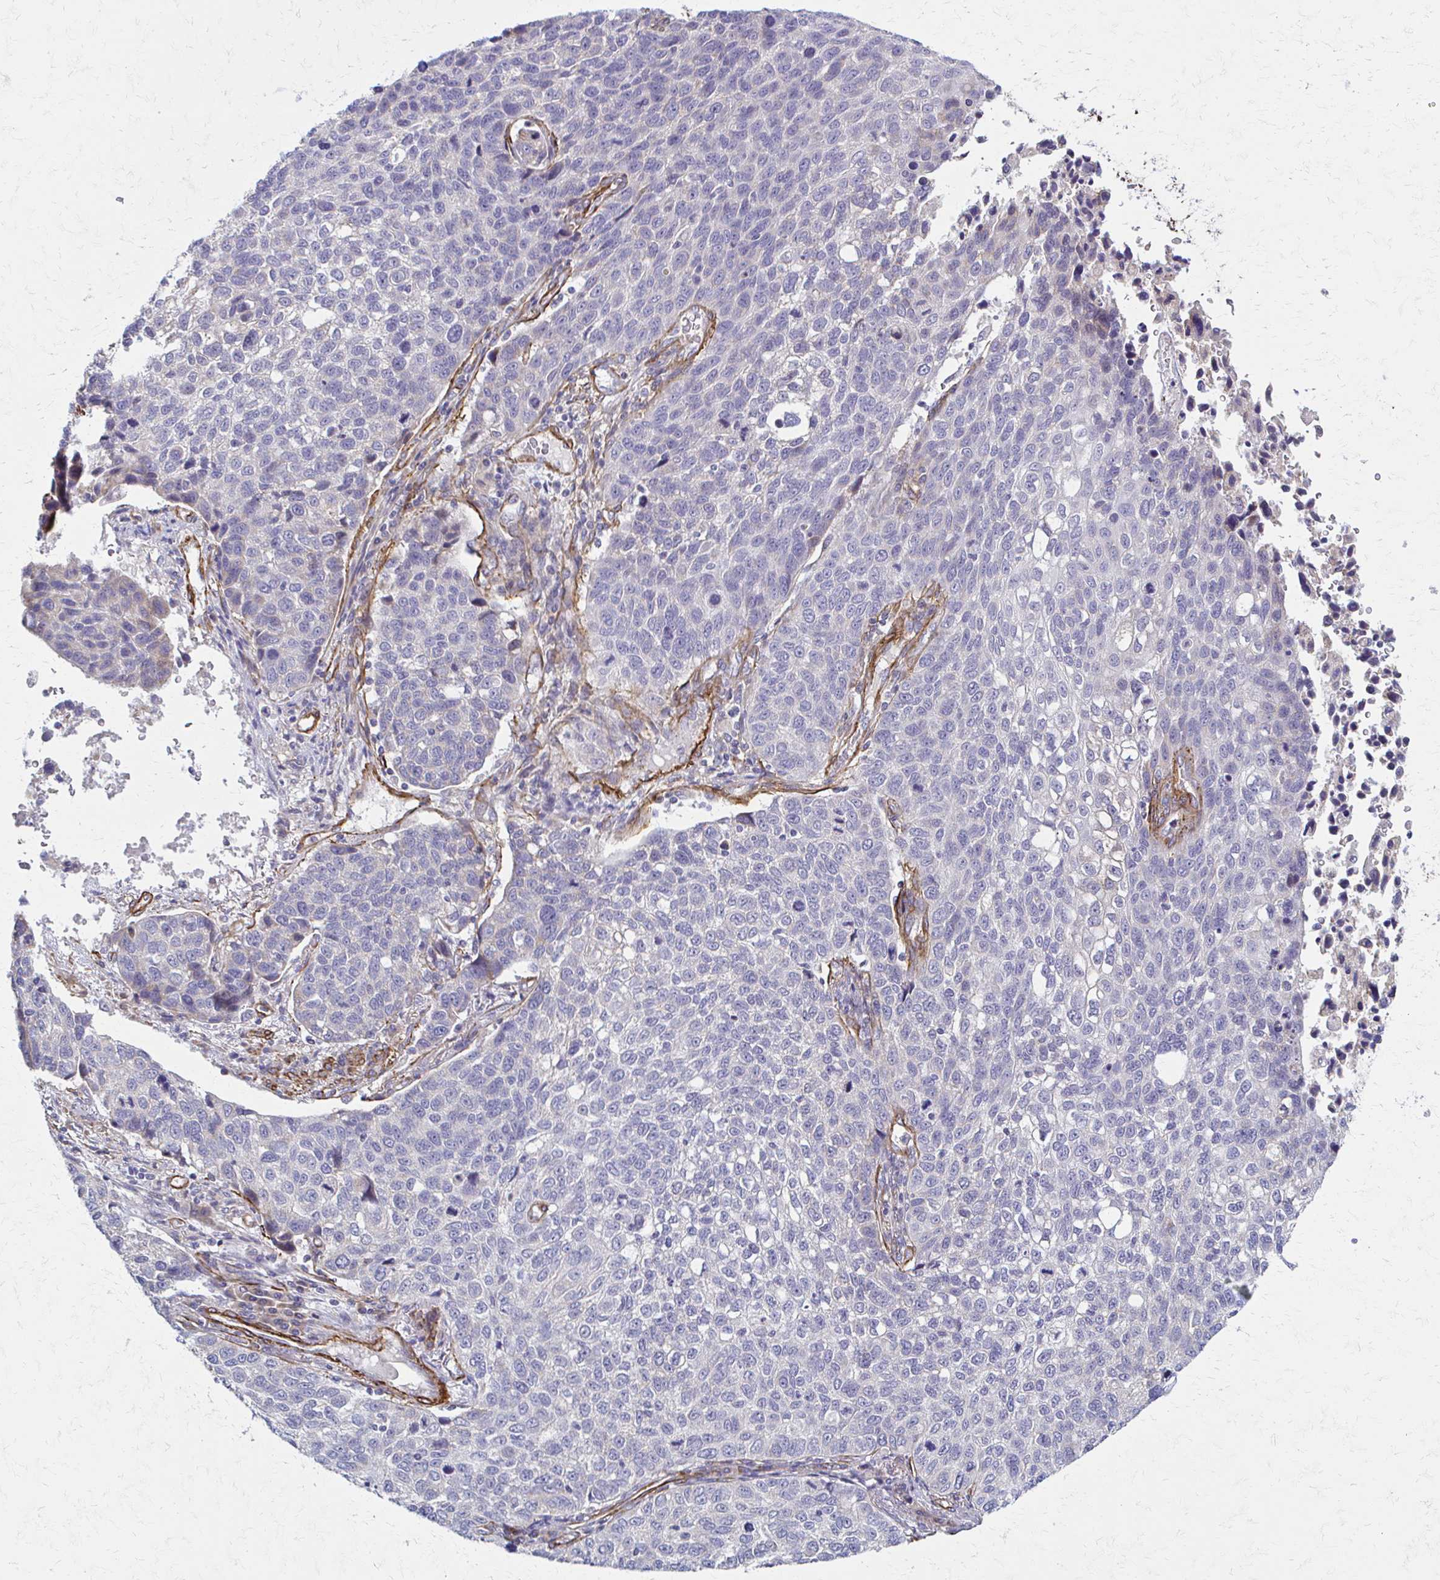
{"staining": {"intensity": "negative", "quantity": "none", "location": "none"}, "tissue": "lung cancer", "cell_type": "Tumor cells", "image_type": "cancer", "snomed": [{"axis": "morphology", "description": "Squamous cell carcinoma, NOS"}, {"axis": "topography", "description": "Lymph node"}, {"axis": "topography", "description": "Lung"}], "caption": "High power microscopy photomicrograph of an immunohistochemistry photomicrograph of lung cancer, revealing no significant expression in tumor cells.", "gene": "TIMMDC1", "patient": {"sex": "male", "age": 61}}